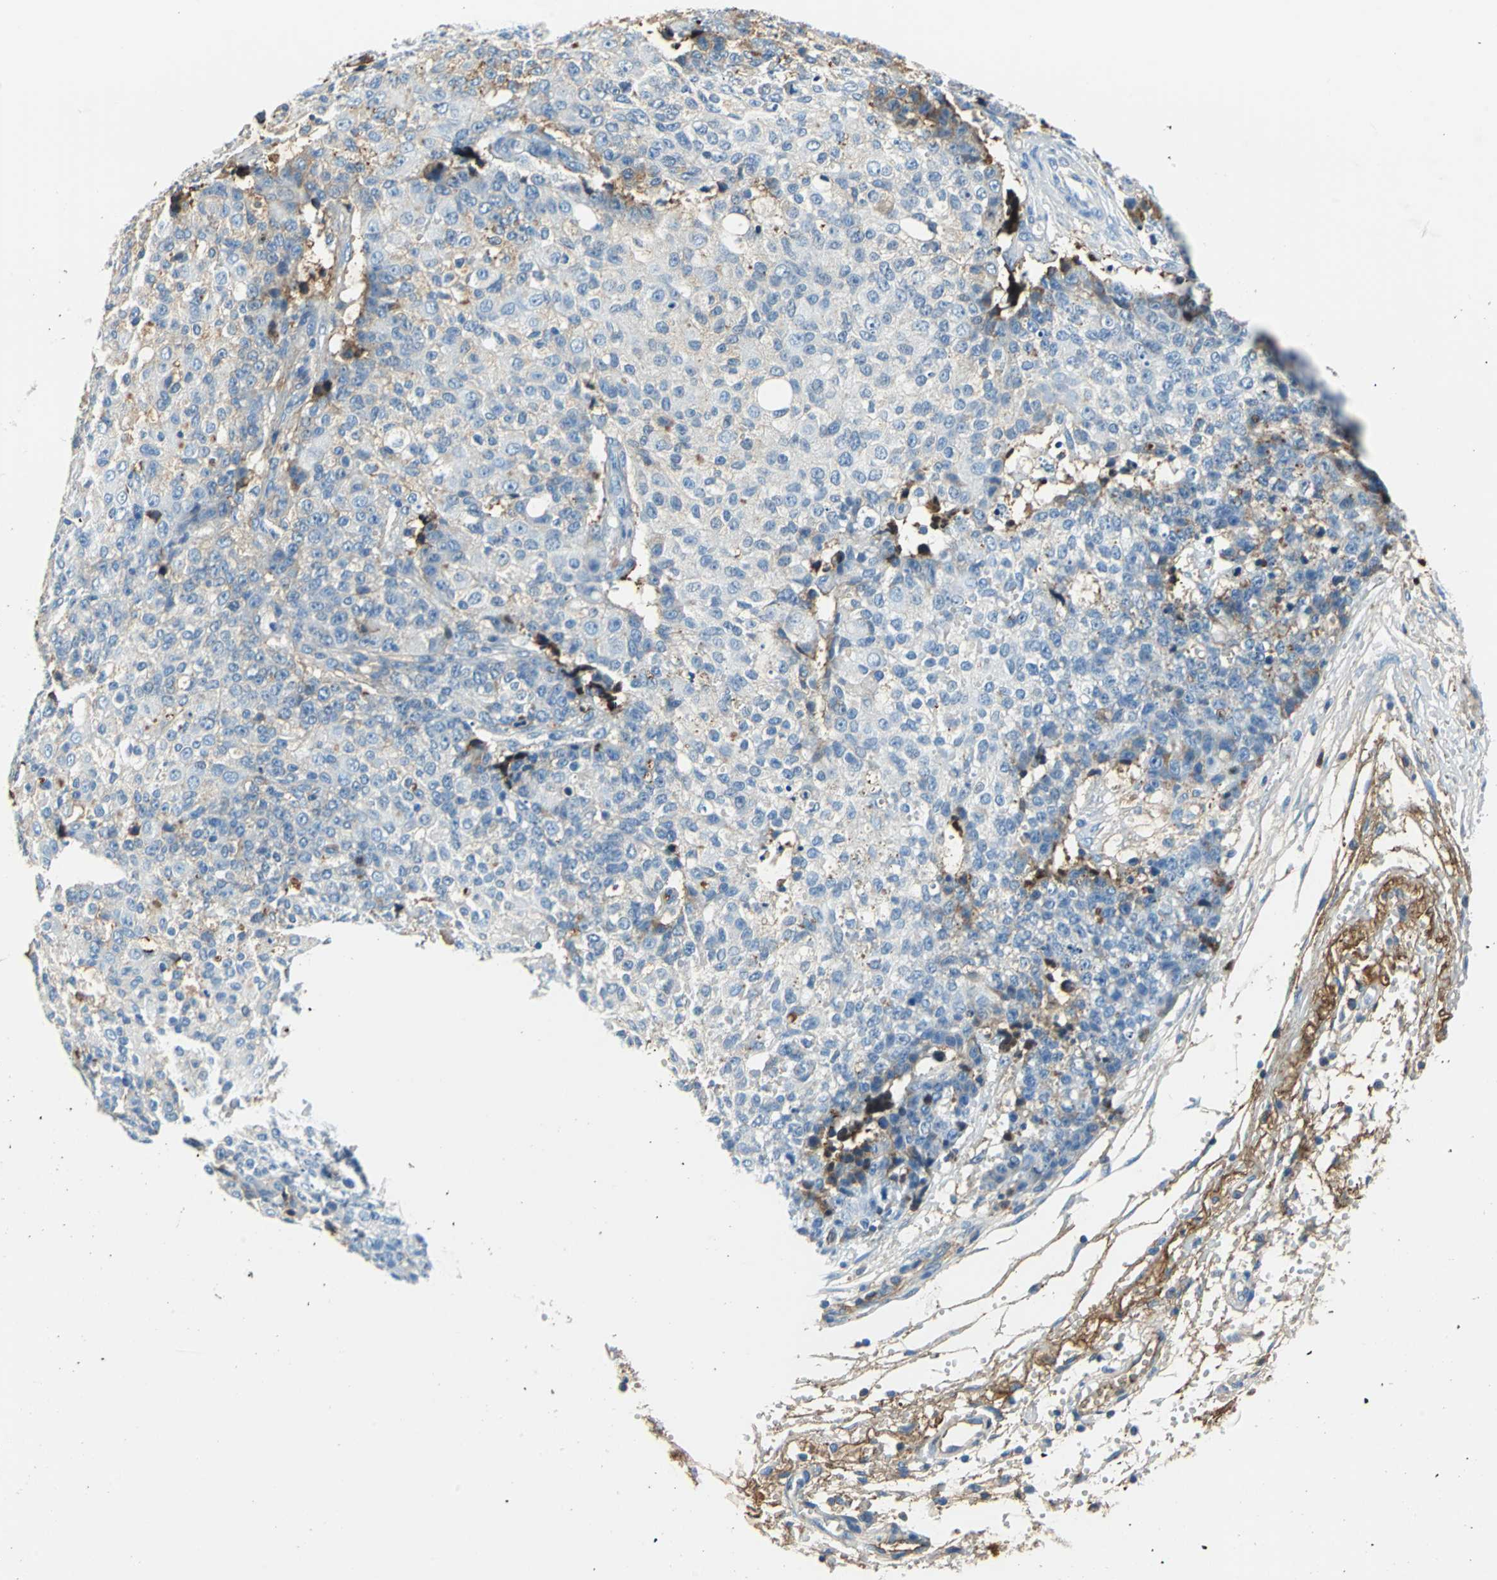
{"staining": {"intensity": "moderate", "quantity": "<25%", "location": "cytoplasmic/membranous"}, "tissue": "ovarian cancer", "cell_type": "Tumor cells", "image_type": "cancer", "snomed": [{"axis": "morphology", "description": "Carcinoma, endometroid"}, {"axis": "topography", "description": "Ovary"}], "caption": "Immunohistochemical staining of human ovarian endometroid carcinoma displays moderate cytoplasmic/membranous protein staining in about <25% of tumor cells. (DAB (3,3'-diaminobenzidine) IHC, brown staining for protein, blue staining for nuclei).", "gene": "ALB", "patient": {"sex": "female", "age": 42}}